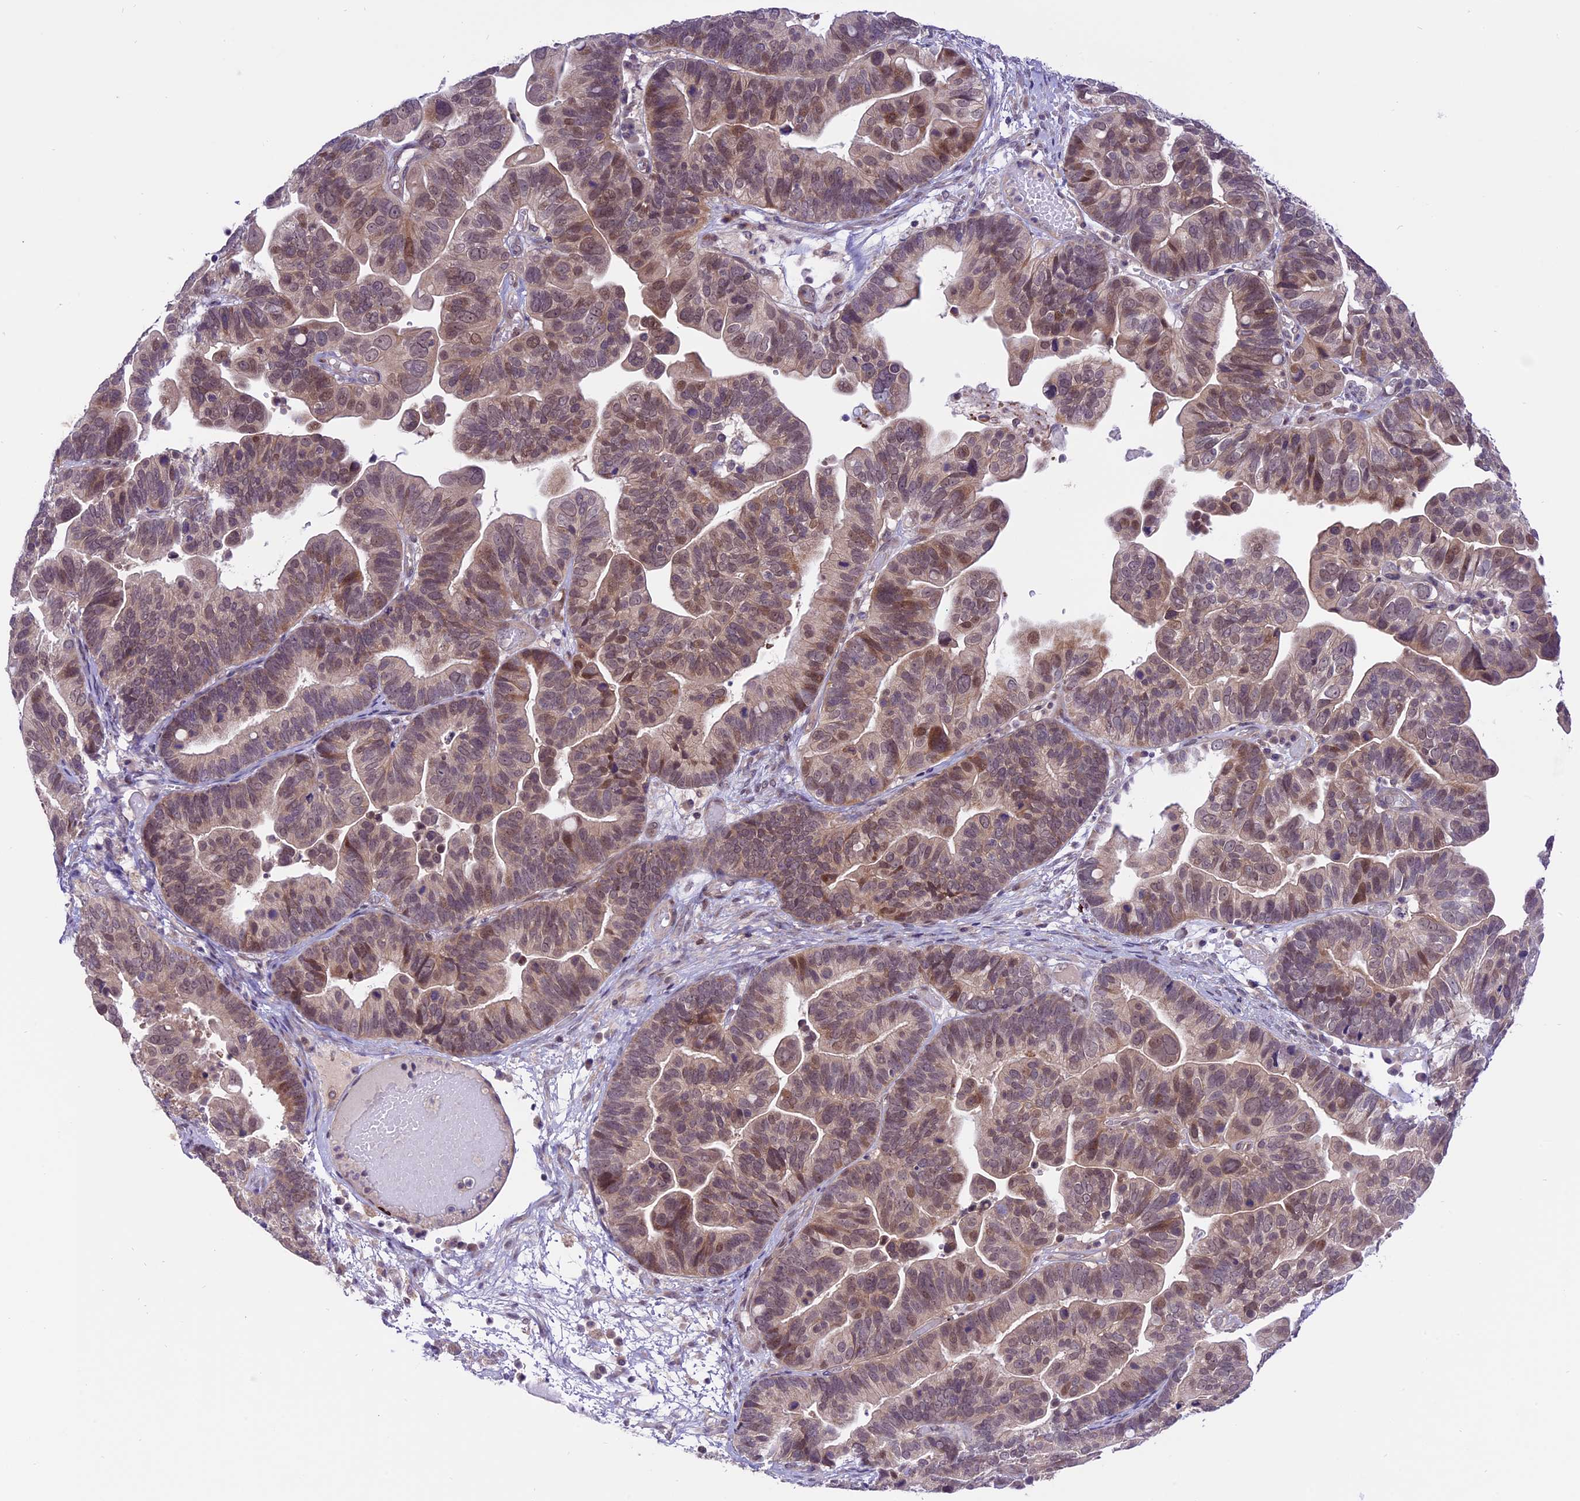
{"staining": {"intensity": "moderate", "quantity": "25%-75%", "location": "cytoplasmic/membranous,nuclear"}, "tissue": "ovarian cancer", "cell_type": "Tumor cells", "image_type": "cancer", "snomed": [{"axis": "morphology", "description": "Cystadenocarcinoma, serous, NOS"}, {"axis": "topography", "description": "Ovary"}], "caption": "This image shows immunohistochemistry staining of ovarian cancer, with medium moderate cytoplasmic/membranous and nuclear positivity in about 25%-75% of tumor cells.", "gene": "SPRED1", "patient": {"sex": "female", "age": 56}}